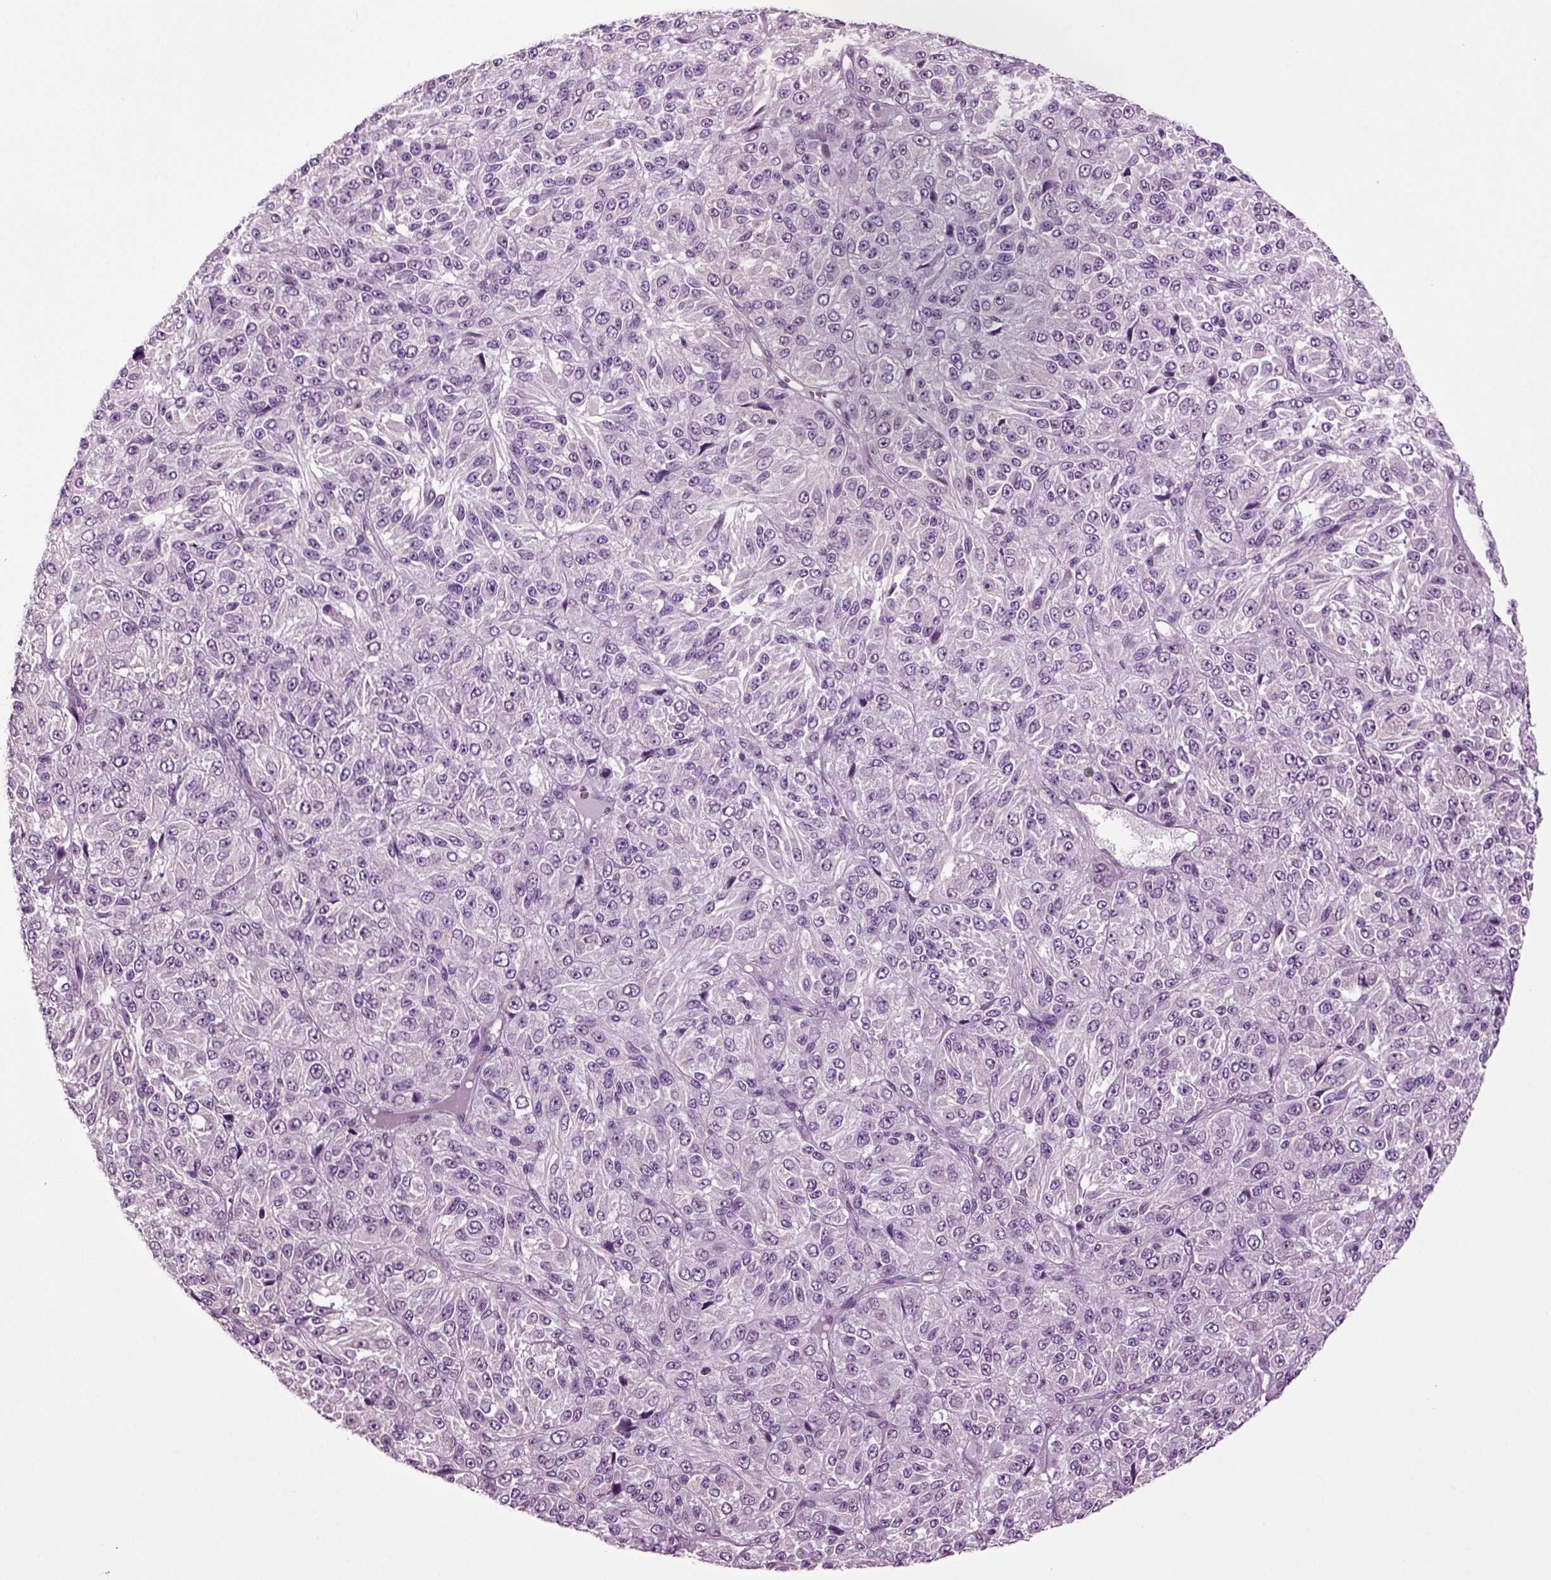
{"staining": {"intensity": "negative", "quantity": "none", "location": "none"}, "tissue": "melanoma", "cell_type": "Tumor cells", "image_type": "cancer", "snomed": [{"axis": "morphology", "description": "Malignant melanoma, Metastatic site"}, {"axis": "topography", "description": "Brain"}], "caption": "Immunohistochemistry photomicrograph of malignant melanoma (metastatic site) stained for a protein (brown), which shows no staining in tumor cells.", "gene": "PLCH2", "patient": {"sex": "female", "age": 56}}